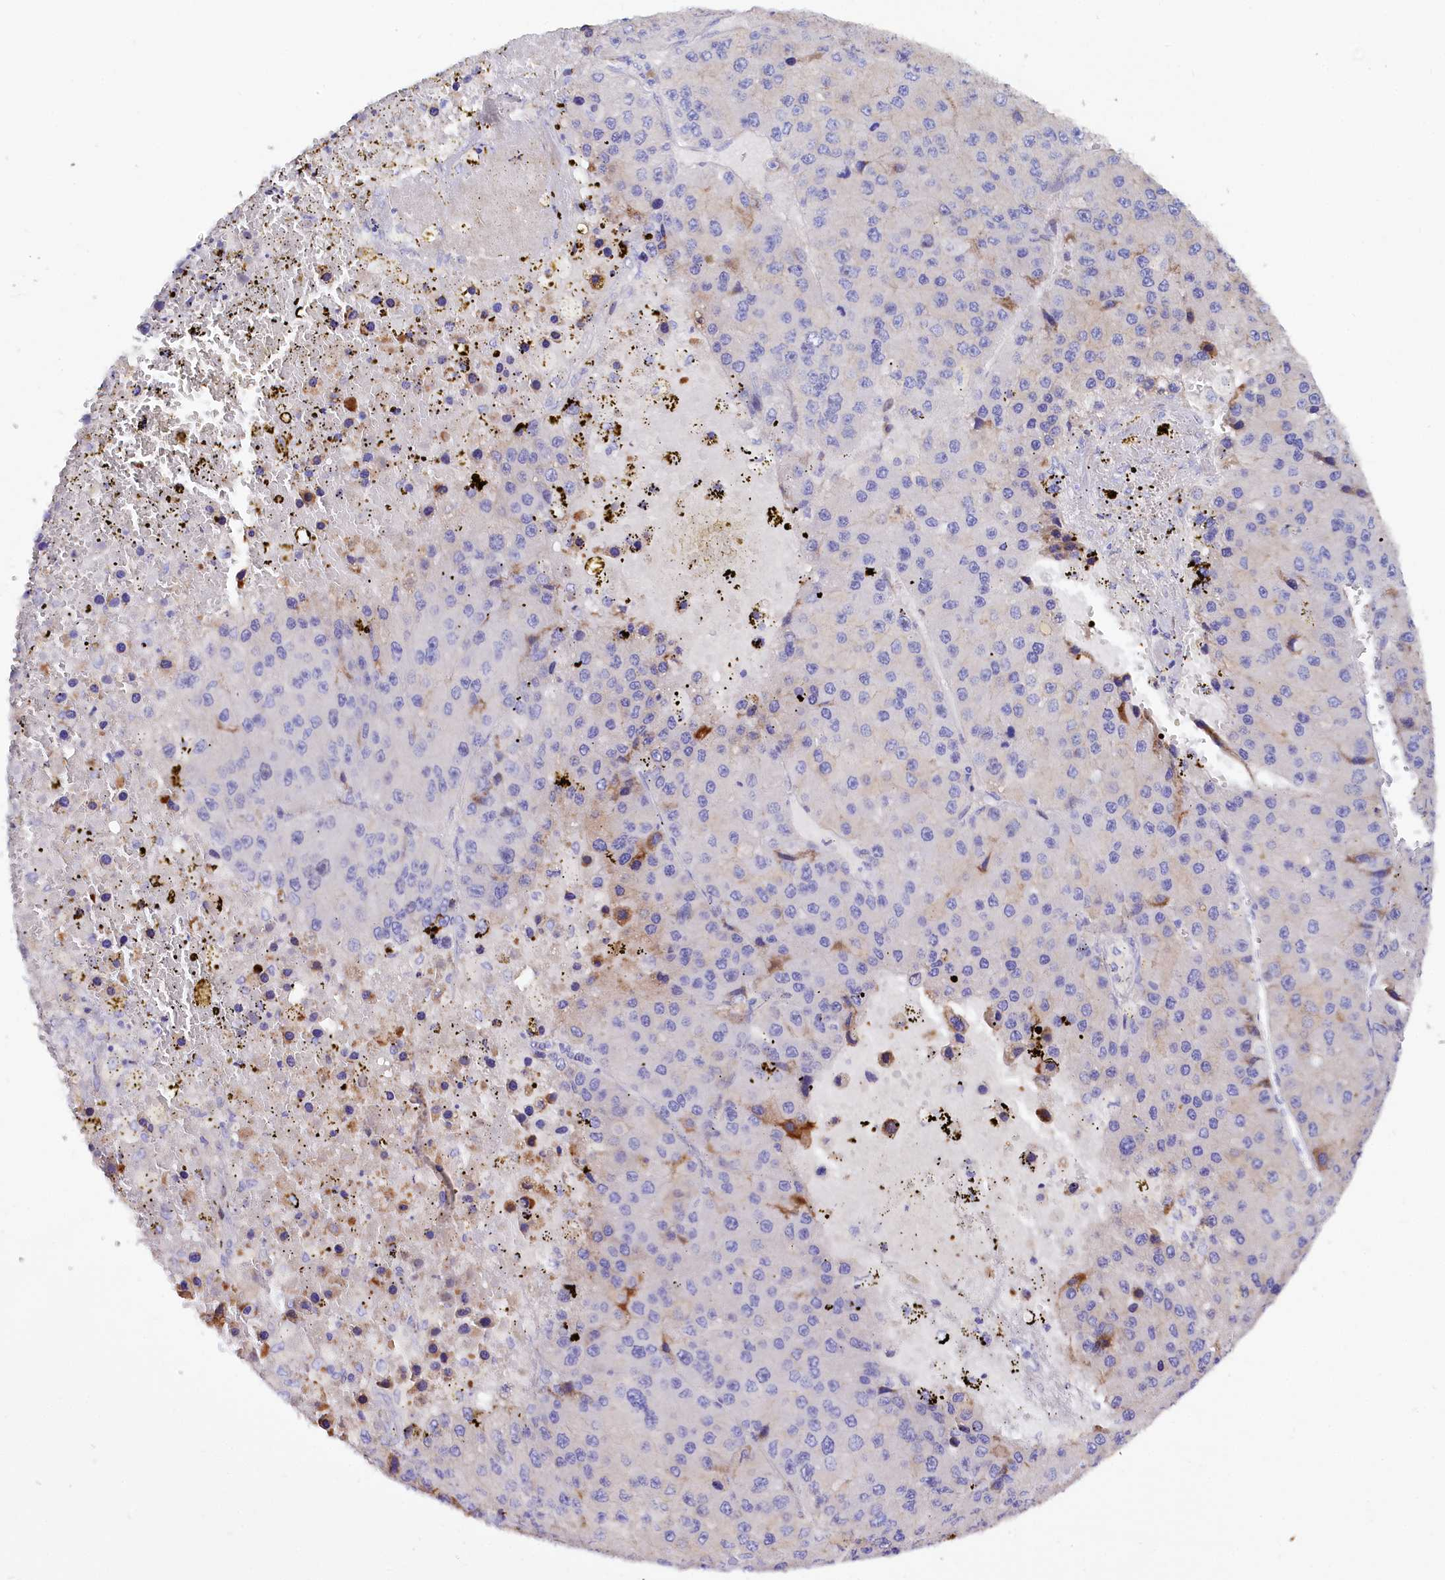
{"staining": {"intensity": "negative", "quantity": "none", "location": "none"}, "tissue": "liver cancer", "cell_type": "Tumor cells", "image_type": "cancer", "snomed": [{"axis": "morphology", "description": "Carcinoma, Hepatocellular, NOS"}, {"axis": "topography", "description": "Liver"}], "caption": "Tumor cells show no significant positivity in liver cancer (hepatocellular carcinoma).", "gene": "WNT8A", "patient": {"sex": "female", "age": 73}}